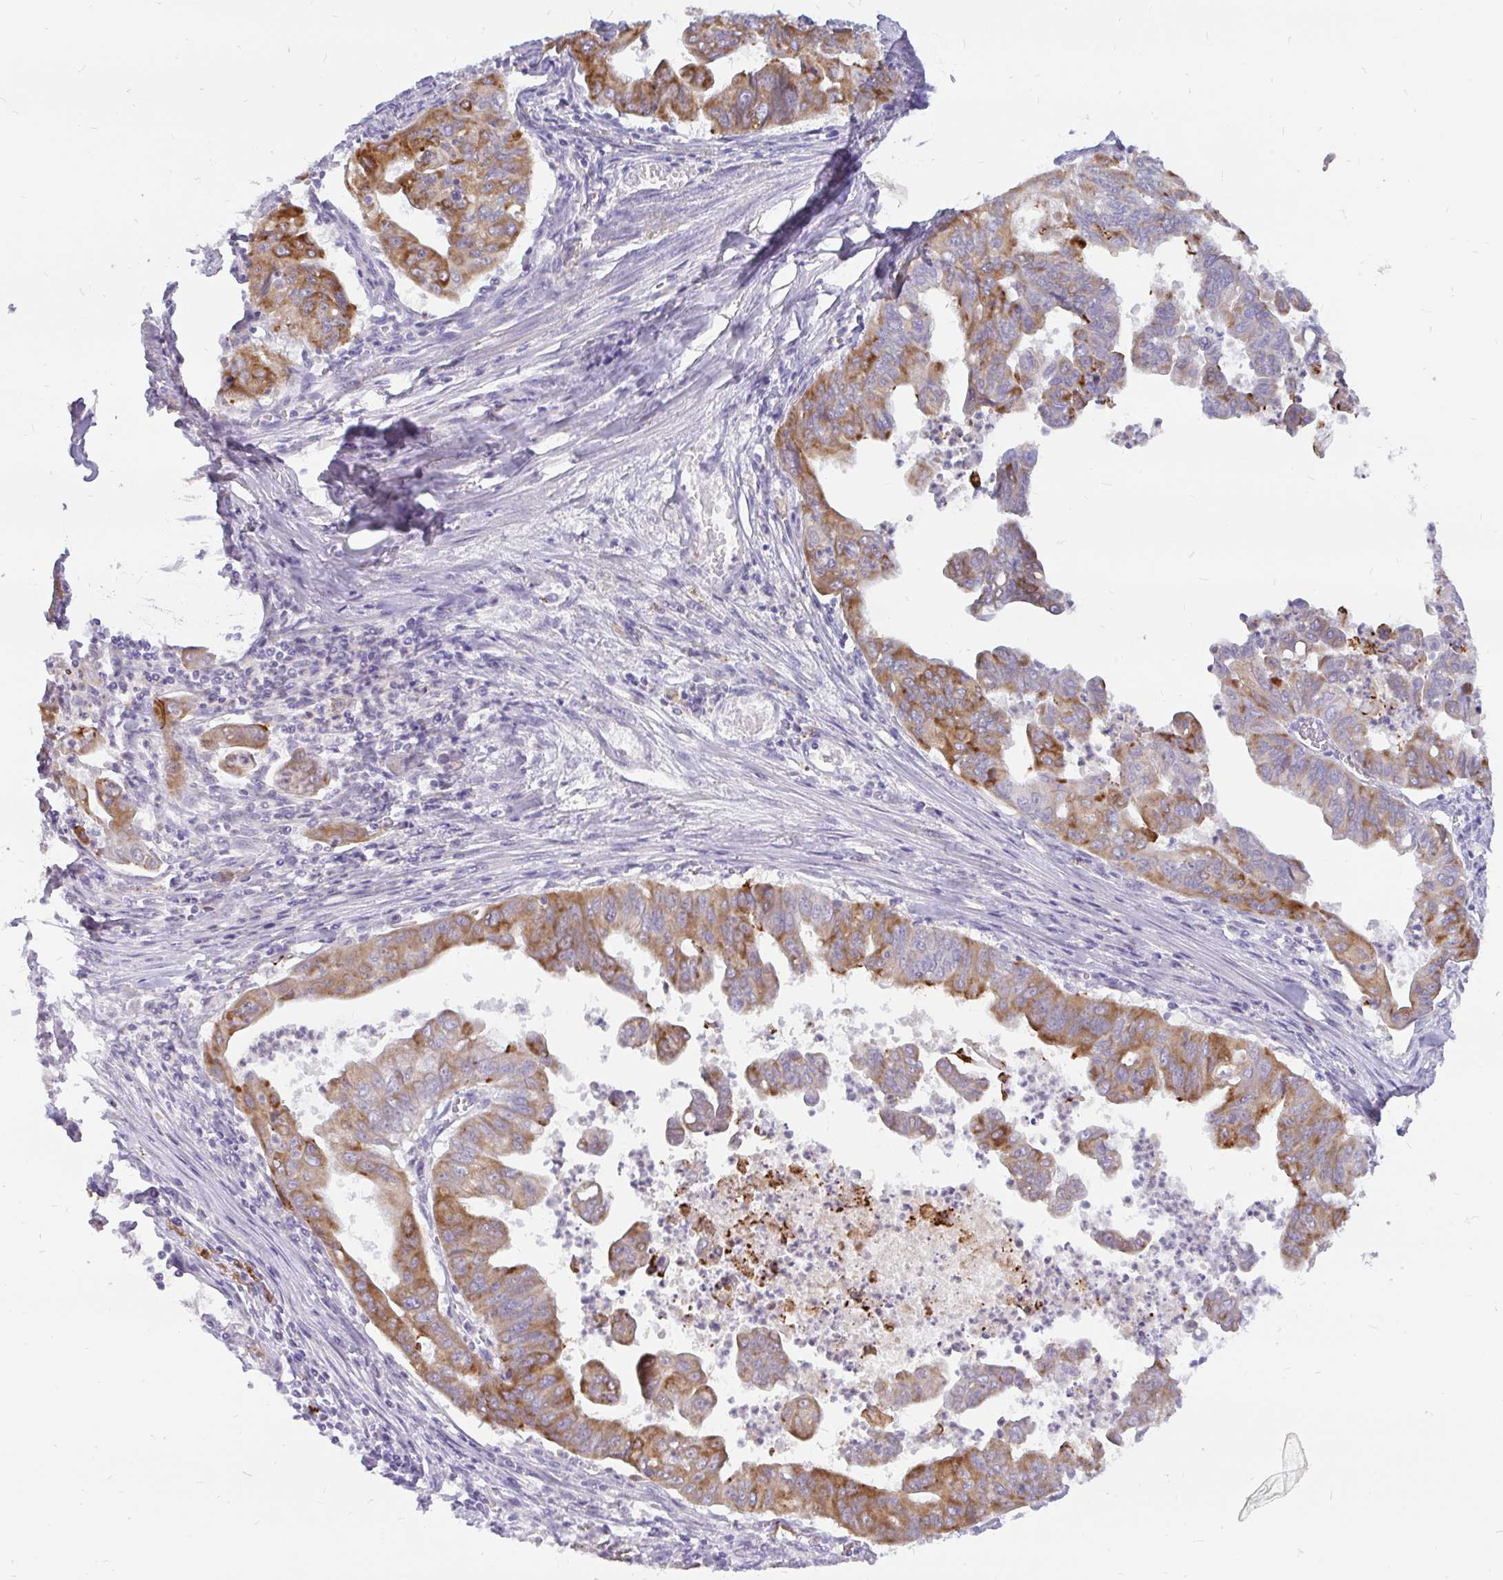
{"staining": {"intensity": "moderate", "quantity": ">75%", "location": "cytoplasmic/membranous"}, "tissue": "stomach cancer", "cell_type": "Tumor cells", "image_type": "cancer", "snomed": [{"axis": "morphology", "description": "Adenocarcinoma, NOS"}, {"axis": "topography", "description": "Stomach, upper"}], "caption": "Immunohistochemistry staining of stomach adenocarcinoma, which exhibits medium levels of moderate cytoplasmic/membranous expression in approximately >75% of tumor cells indicating moderate cytoplasmic/membranous protein staining. The staining was performed using DAB (3,3'-diaminobenzidine) (brown) for protein detection and nuclei were counterstained in hematoxylin (blue).", "gene": "KIAA2013", "patient": {"sex": "male", "age": 80}}